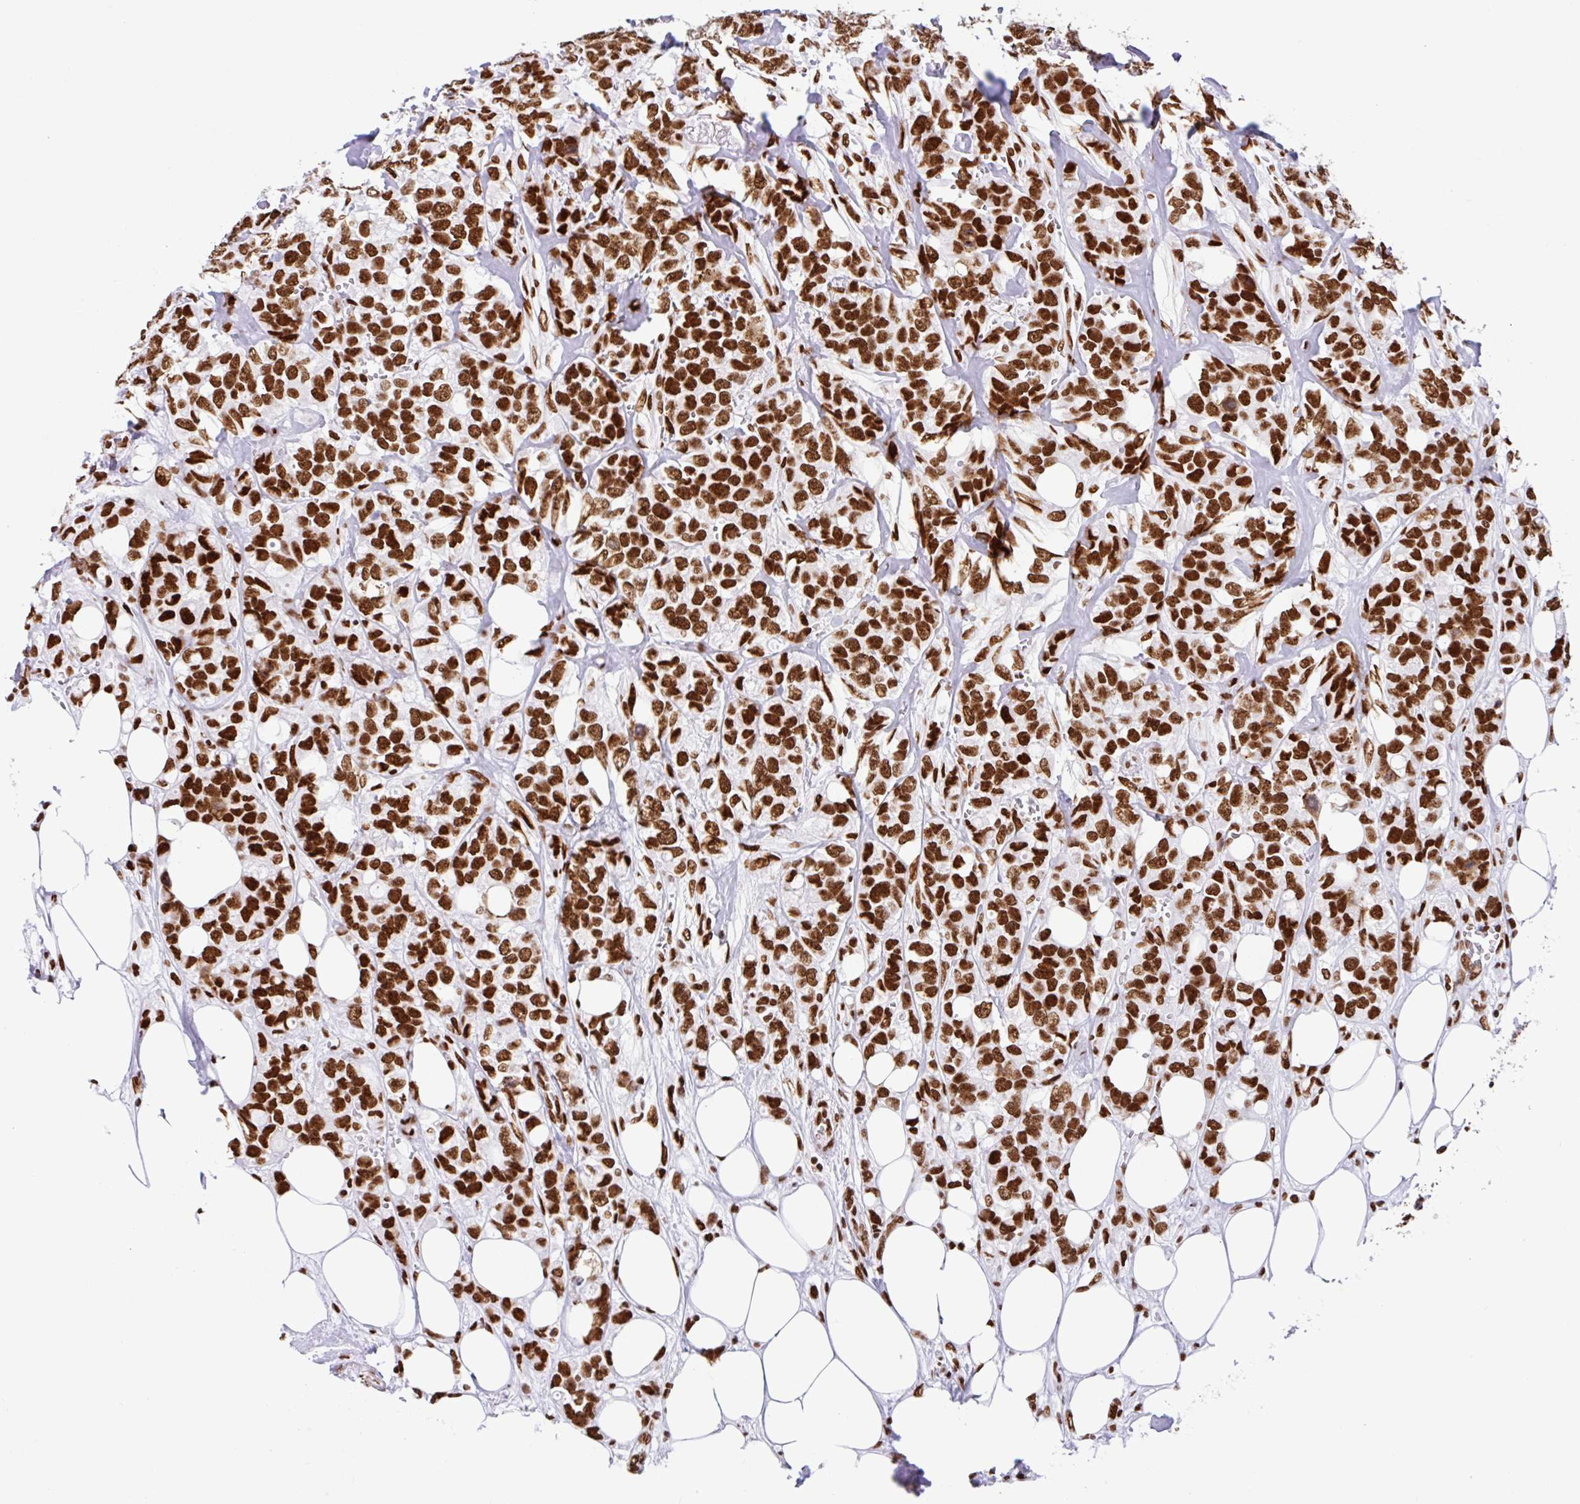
{"staining": {"intensity": "strong", "quantity": ">75%", "location": "nuclear"}, "tissue": "breast cancer", "cell_type": "Tumor cells", "image_type": "cancer", "snomed": [{"axis": "morphology", "description": "Lobular carcinoma"}, {"axis": "topography", "description": "Breast"}], "caption": "Tumor cells demonstrate high levels of strong nuclear positivity in about >75% of cells in lobular carcinoma (breast).", "gene": "KHDRBS1", "patient": {"sex": "female", "age": 91}}